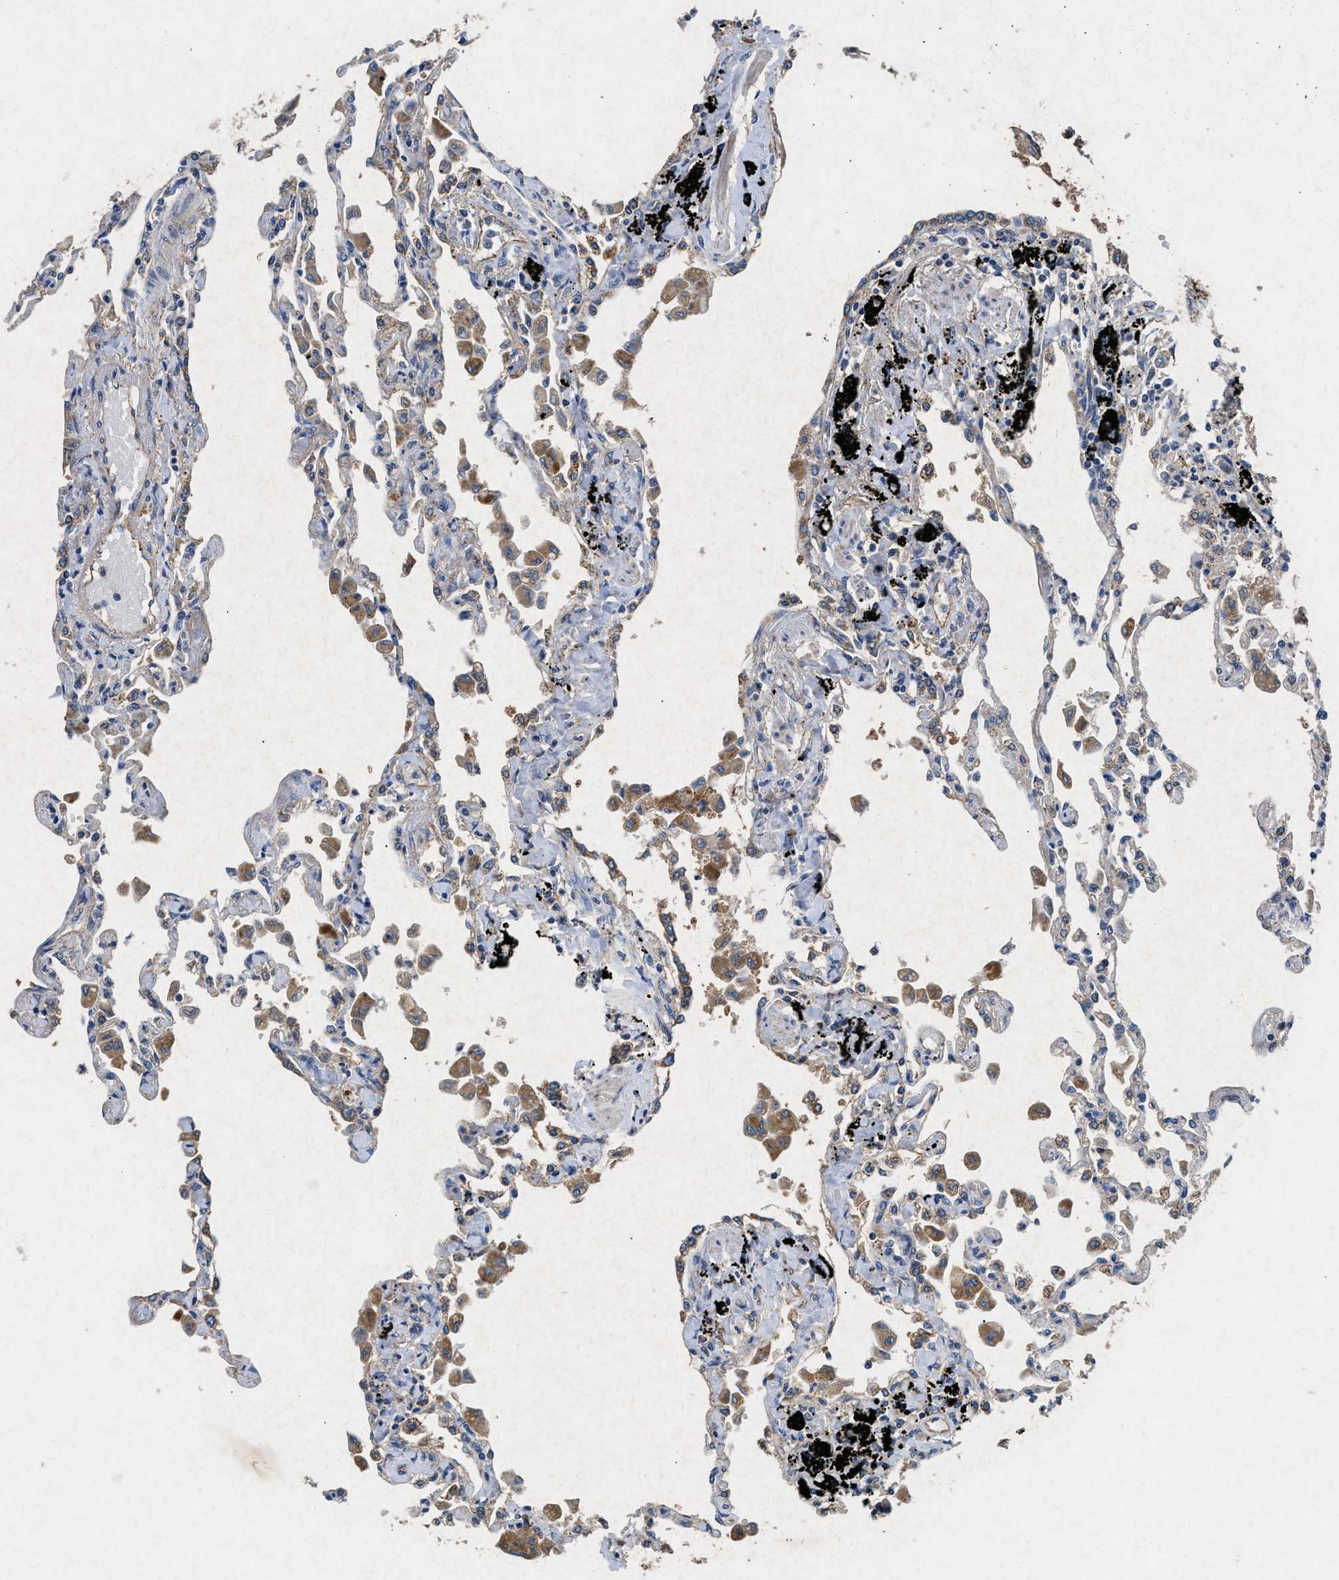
{"staining": {"intensity": "weak", "quantity": "<25%", "location": "cytoplasmic/membranous"}, "tissue": "lung", "cell_type": "Alveolar cells", "image_type": "normal", "snomed": [{"axis": "morphology", "description": "Normal tissue, NOS"}, {"axis": "topography", "description": "Bronchus"}, {"axis": "topography", "description": "Lung"}], "caption": "This is a histopathology image of IHC staining of normal lung, which shows no positivity in alveolar cells. Nuclei are stained in blue.", "gene": "CDK15", "patient": {"sex": "female", "age": 49}}